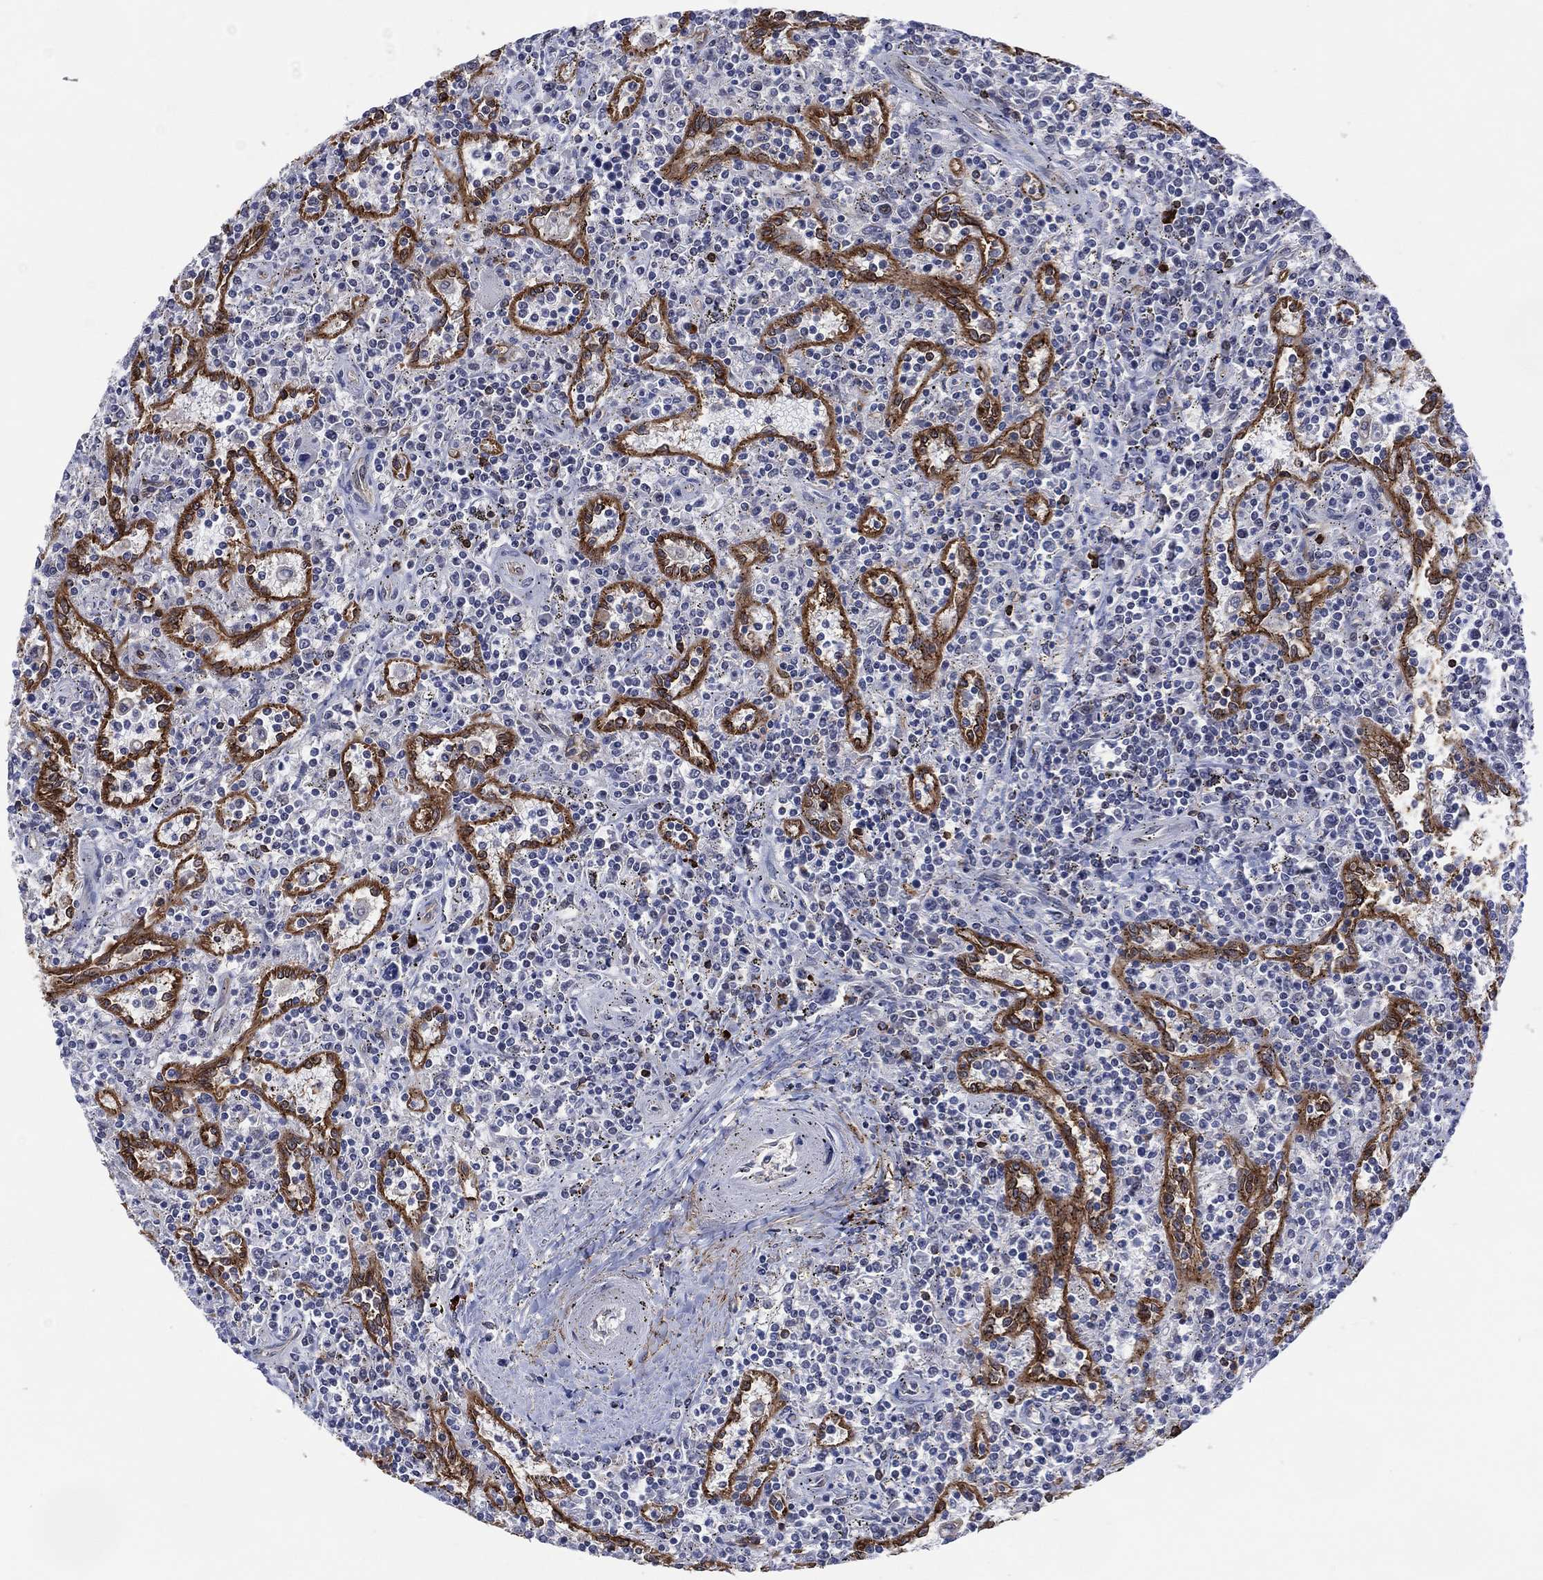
{"staining": {"intensity": "negative", "quantity": "none", "location": "none"}, "tissue": "lymphoma", "cell_type": "Tumor cells", "image_type": "cancer", "snomed": [{"axis": "morphology", "description": "Malignant lymphoma, non-Hodgkin's type, Low grade"}, {"axis": "topography", "description": "Spleen"}], "caption": "Protein analysis of low-grade malignant lymphoma, non-Hodgkin's type shows no significant staining in tumor cells.", "gene": "DPP4", "patient": {"sex": "male", "age": 62}}